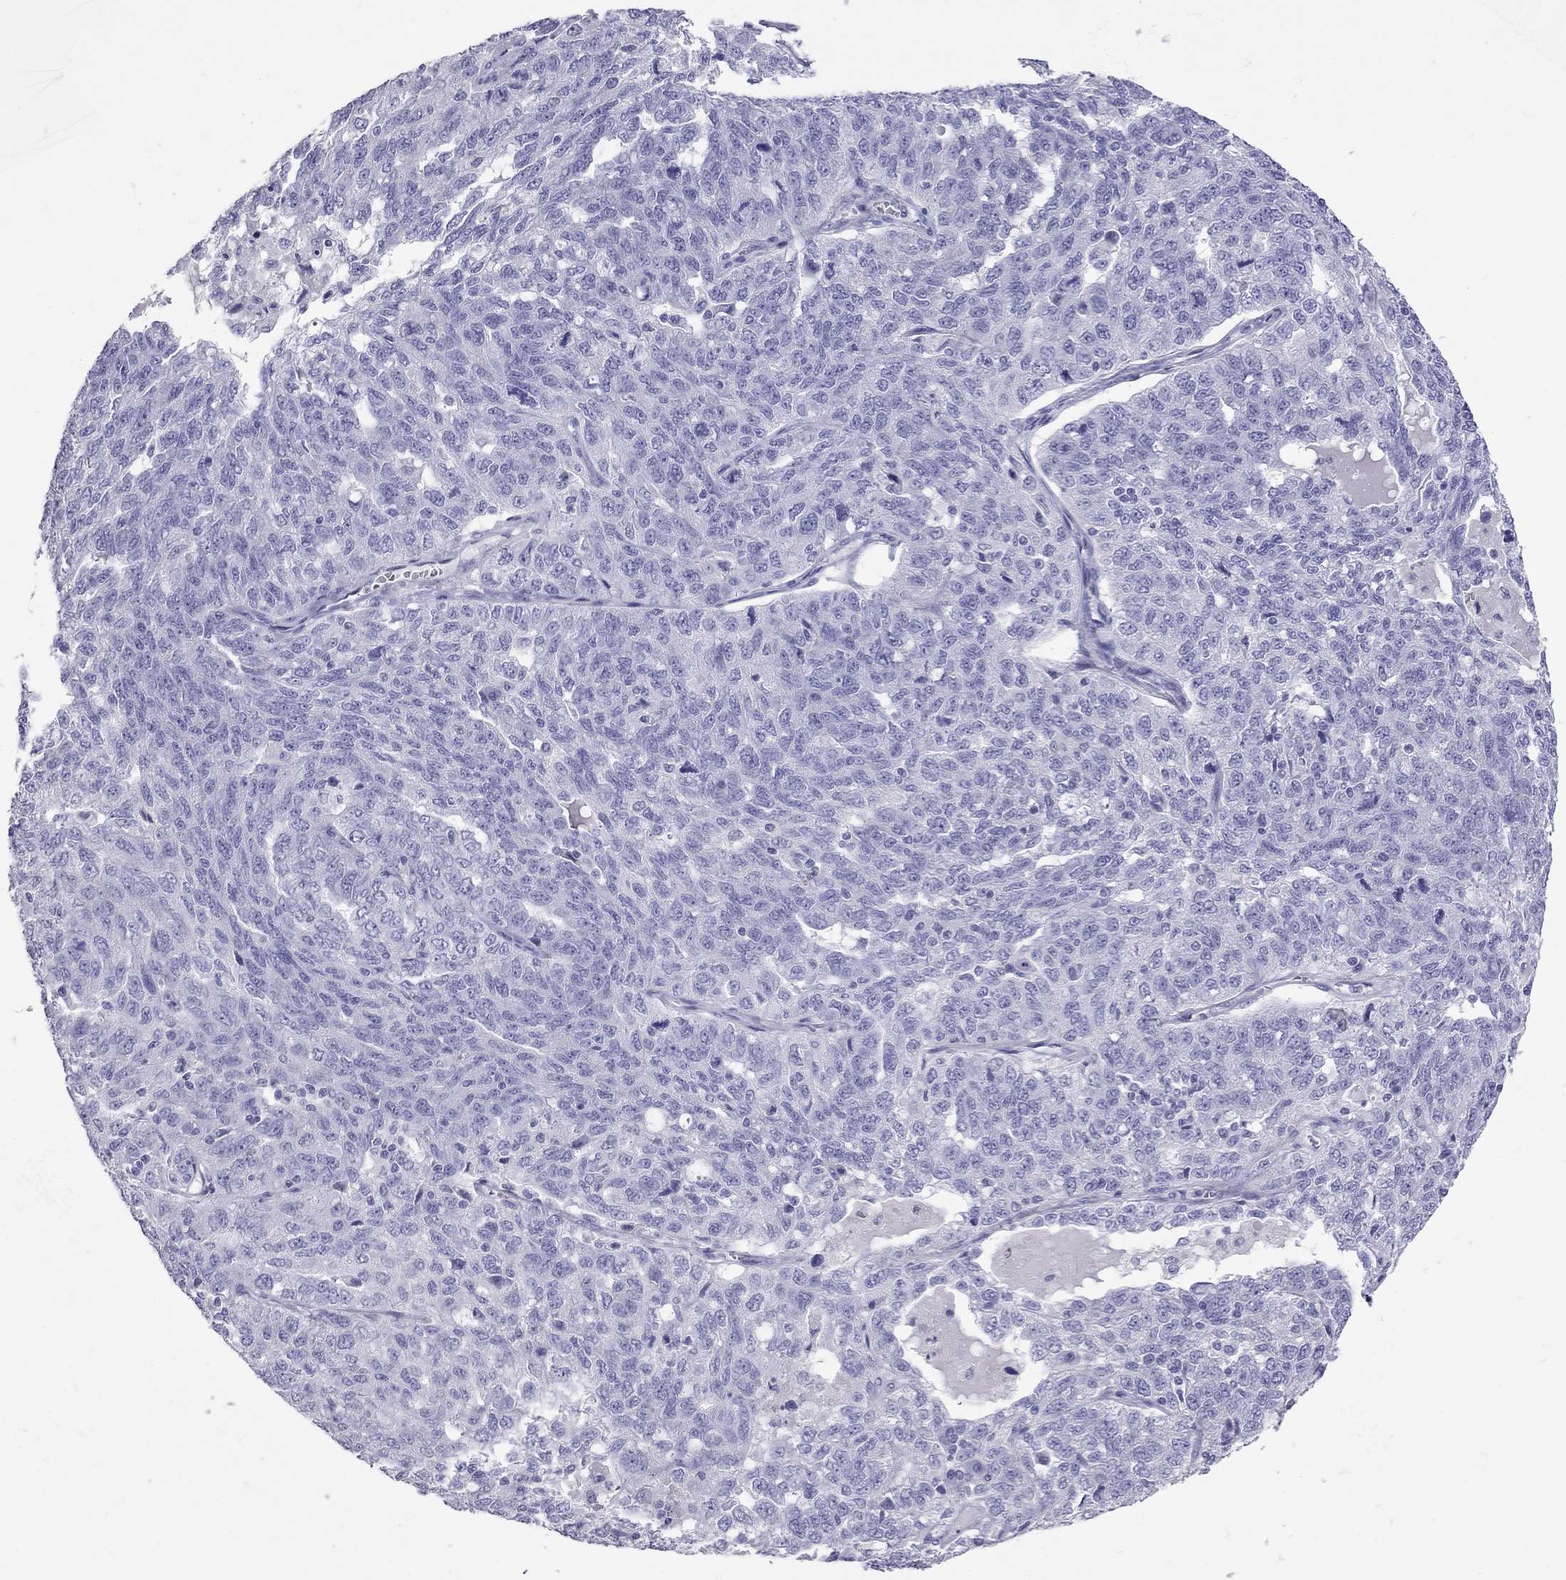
{"staining": {"intensity": "negative", "quantity": "none", "location": "none"}, "tissue": "ovarian cancer", "cell_type": "Tumor cells", "image_type": "cancer", "snomed": [{"axis": "morphology", "description": "Cystadenocarcinoma, serous, NOS"}, {"axis": "topography", "description": "Ovary"}], "caption": "Tumor cells are negative for protein expression in human ovarian cancer (serous cystadenocarcinoma). (DAB immunohistochemistry (IHC) visualized using brightfield microscopy, high magnification).", "gene": "STAG3", "patient": {"sex": "female", "age": 71}}